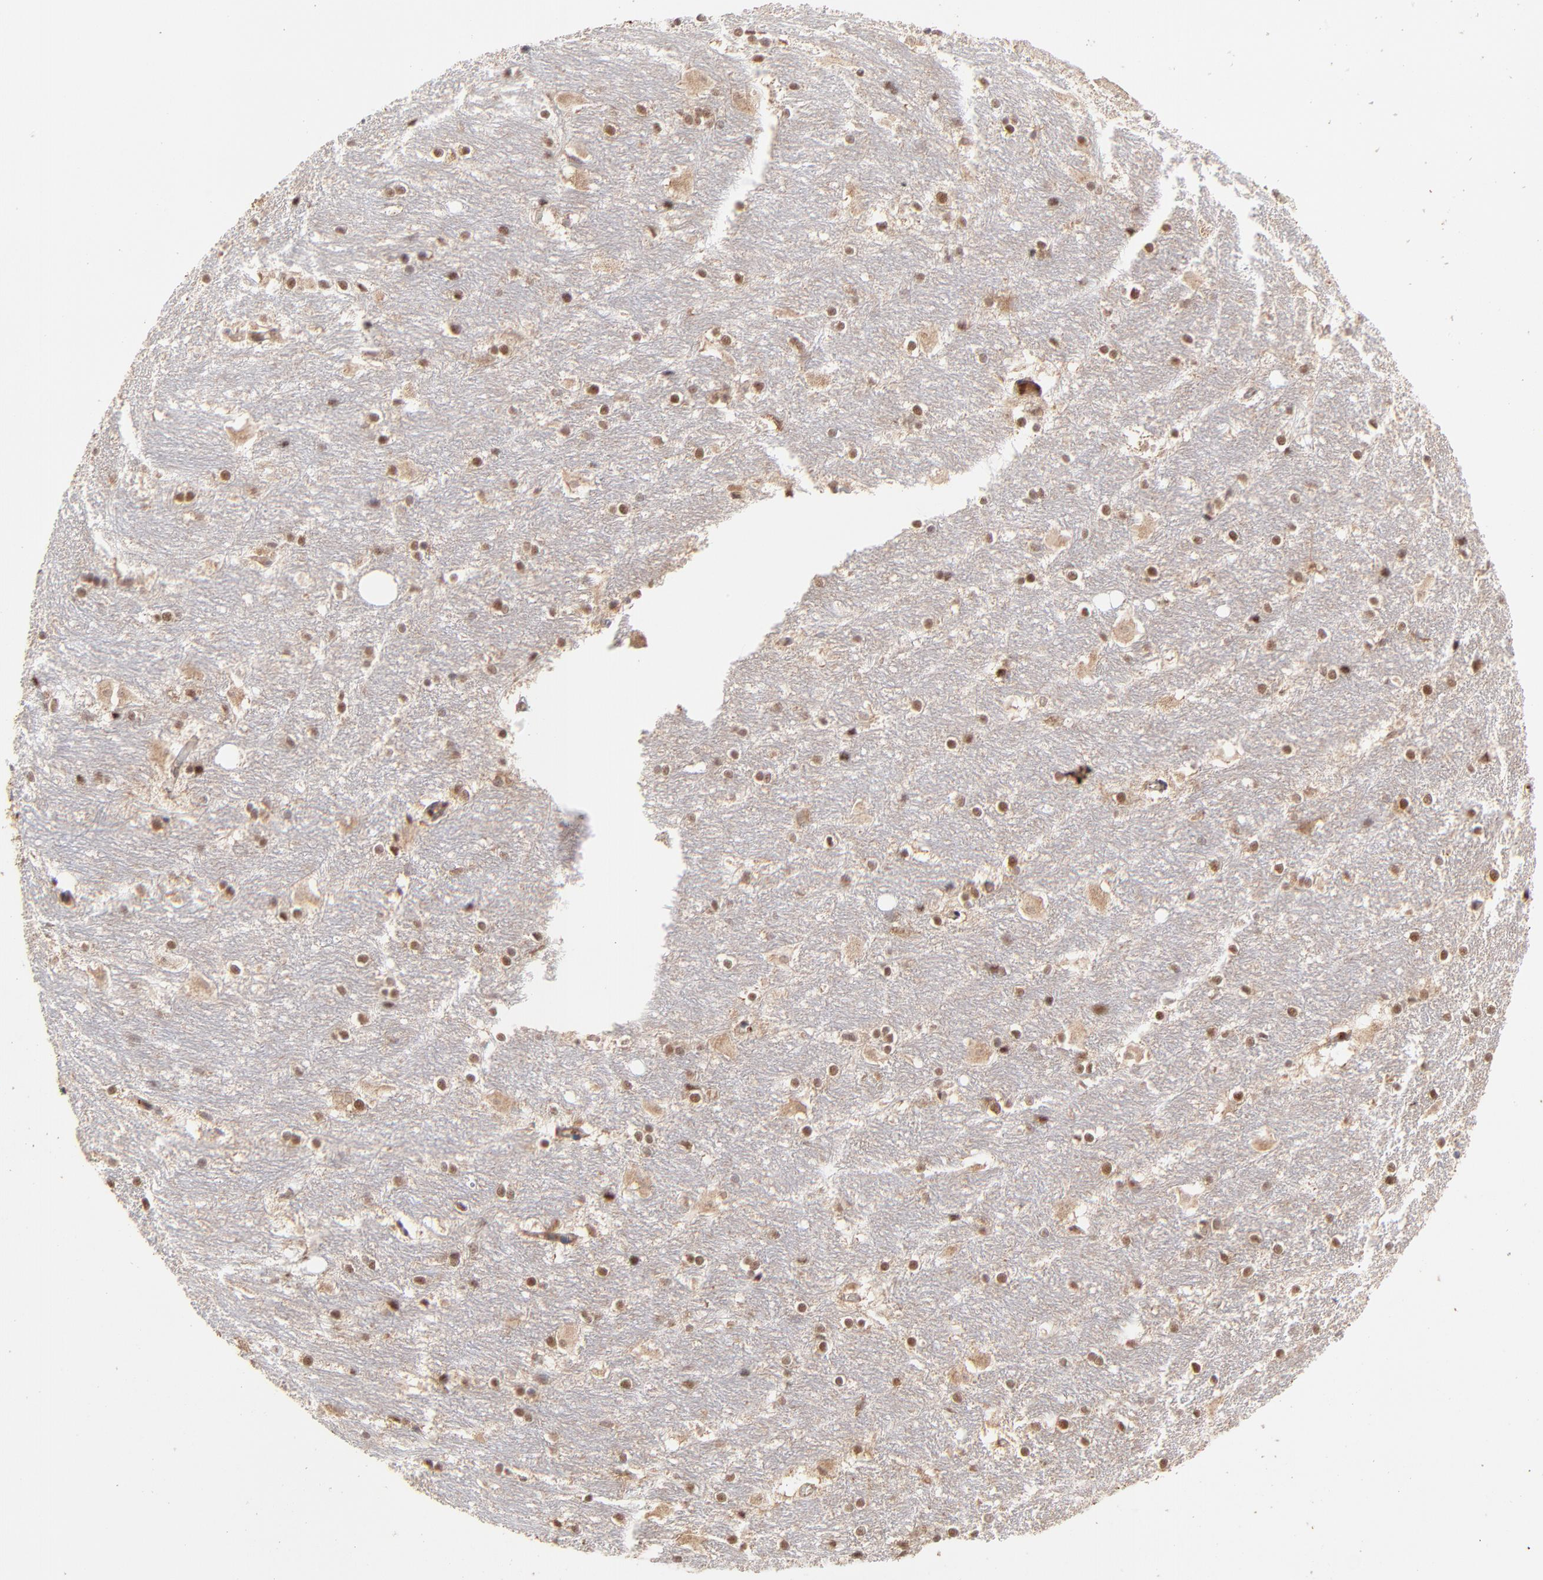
{"staining": {"intensity": "moderate", "quantity": "25%-75%", "location": "nuclear"}, "tissue": "hippocampus", "cell_type": "Glial cells", "image_type": "normal", "snomed": [{"axis": "morphology", "description": "Normal tissue, NOS"}, {"axis": "topography", "description": "Hippocampus"}], "caption": "IHC photomicrograph of normal hippocampus: hippocampus stained using IHC shows medium levels of moderate protein expression localized specifically in the nuclear of glial cells, appearing as a nuclear brown color.", "gene": "PSMD14", "patient": {"sex": "female", "age": 19}}